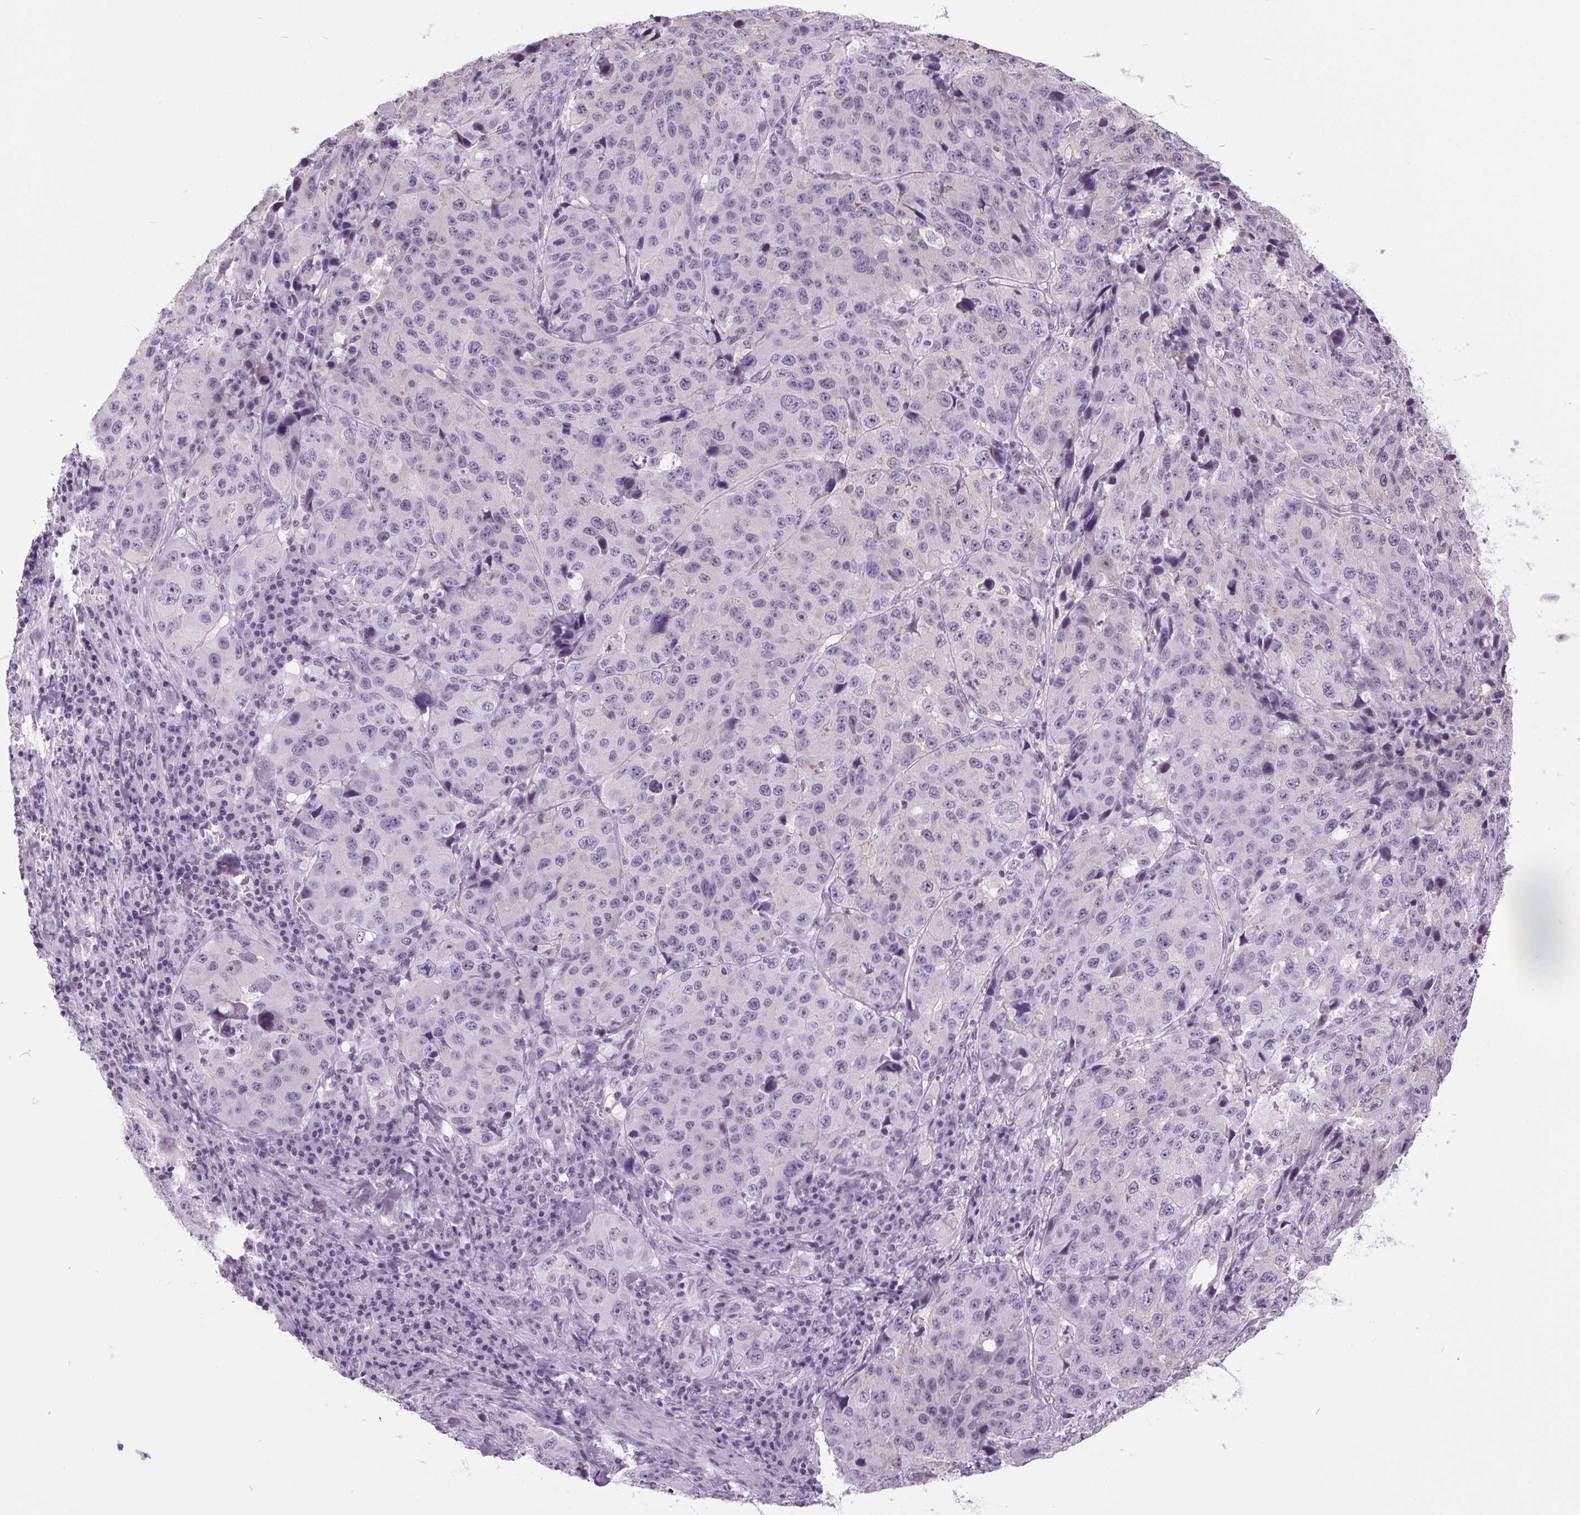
{"staining": {"intensity": "negative", "quantity": "none", "location": "none"}, "tissue": "stomach cancer", "cell_type": "Tumor cells", "image_type": "cancer", "snomed": [{"axis": "morphology", "description": "Adenocarcinoma, NOS"}, {"axis": "topography", "description": "Stomach"}], "caption": "Immunohistochemistry (IHC) of adenocarcinoma (stomach) exhibits no positivity in tumor cells.", "gene": "ODAD2", "patient": {"sex": "male", "age": 71}}